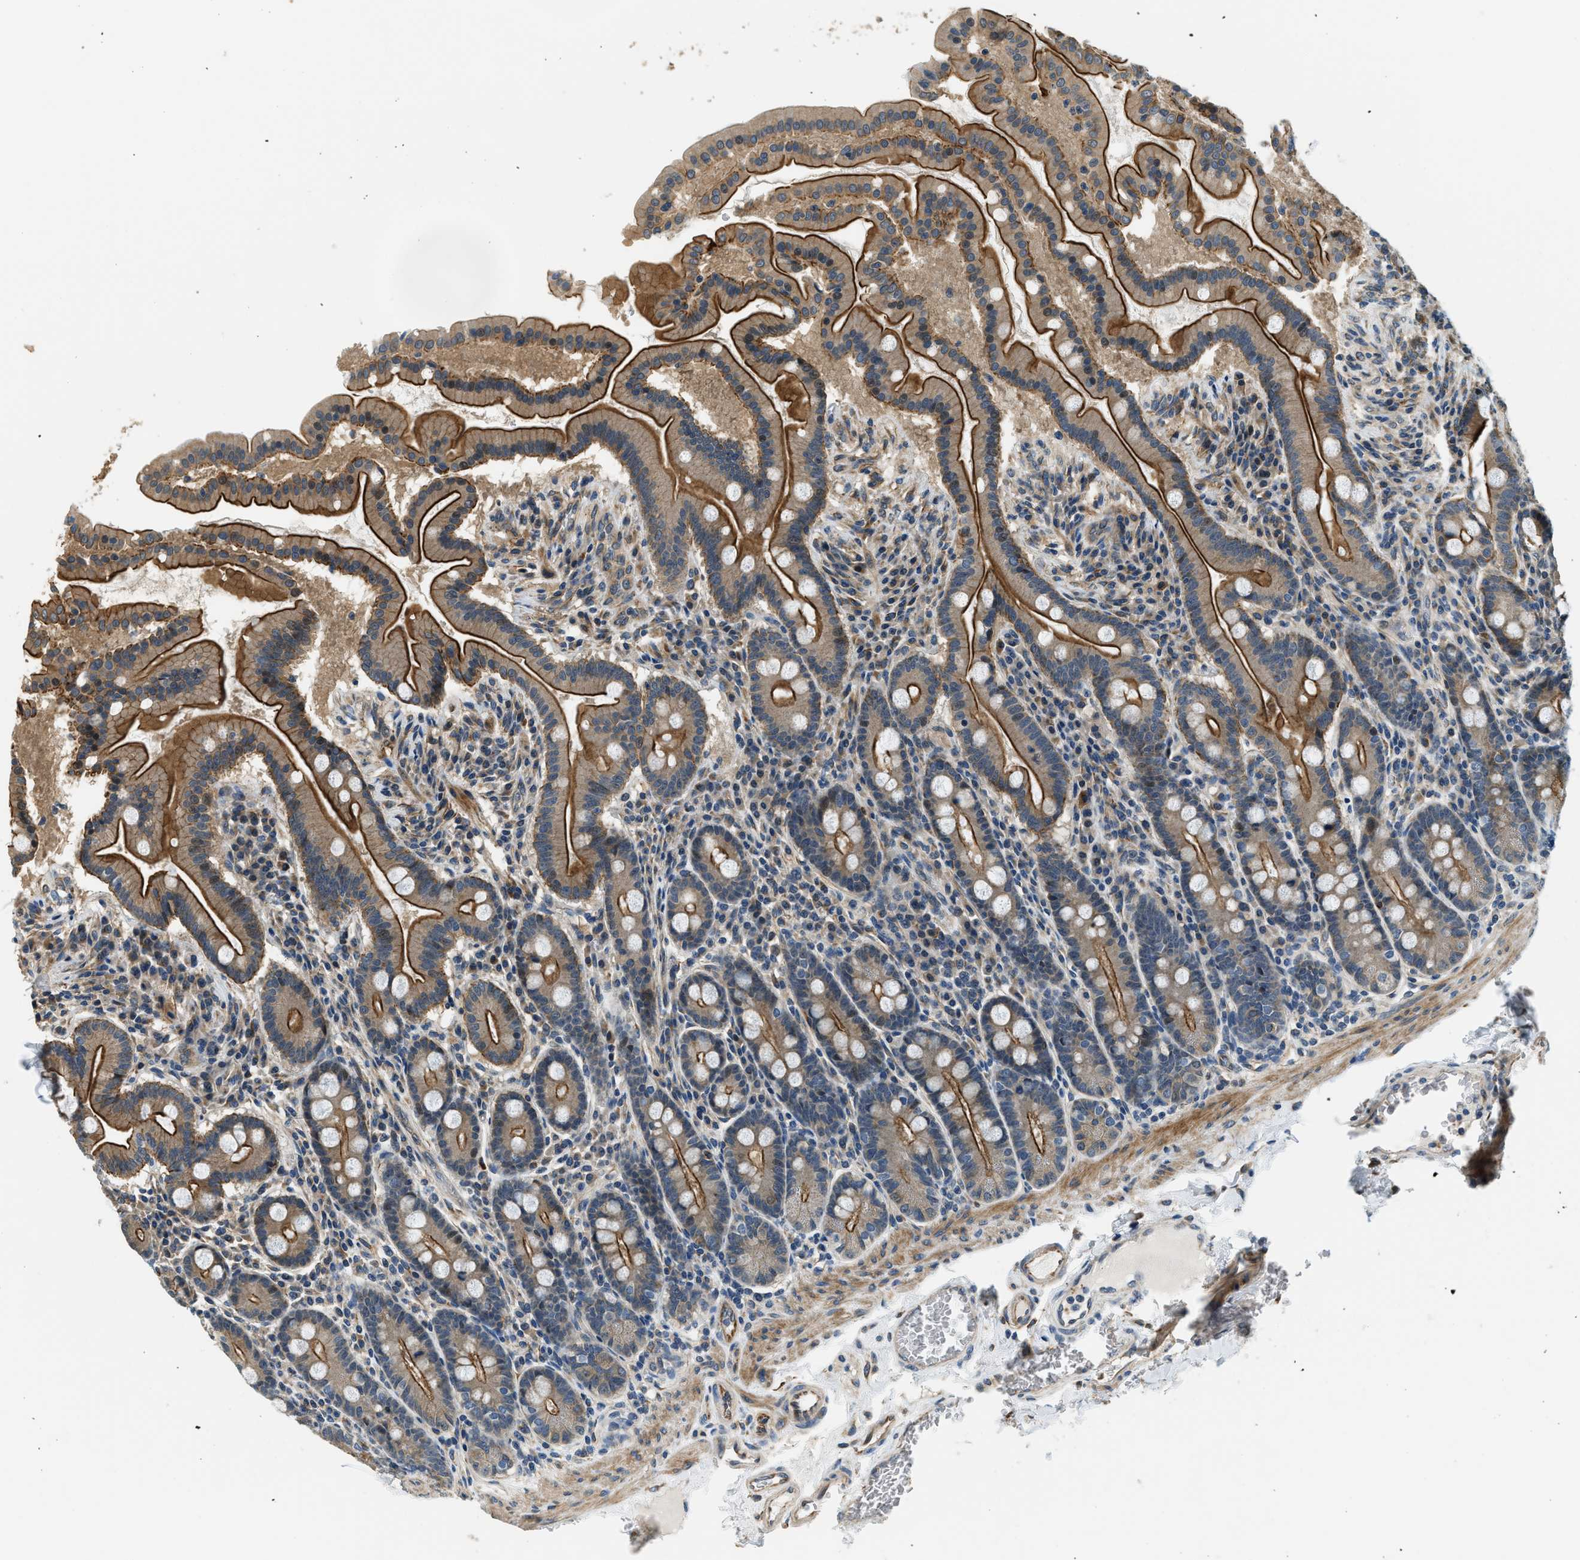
{"staining": {"intensity": "strong", "quantity": ">75%", "location": "cytoplasmic/membranous"}, "tissue": "duodenum", "cell_type": "Glandular cells", "image_type": "normal", "snomed": [{"axis": "morphology", "description": "Normal tissue, NOS"}, {"axis": "topography", "description": "Duodenum"}], "caption": "Approximately >75% of glandular cells in normal duodenum display strong cytoplasmic/membranous protein staining as visualized by brown immunohistochemical staining.", "gene": "ALOX12", "patient": {"sex": "male", "age": 50}}